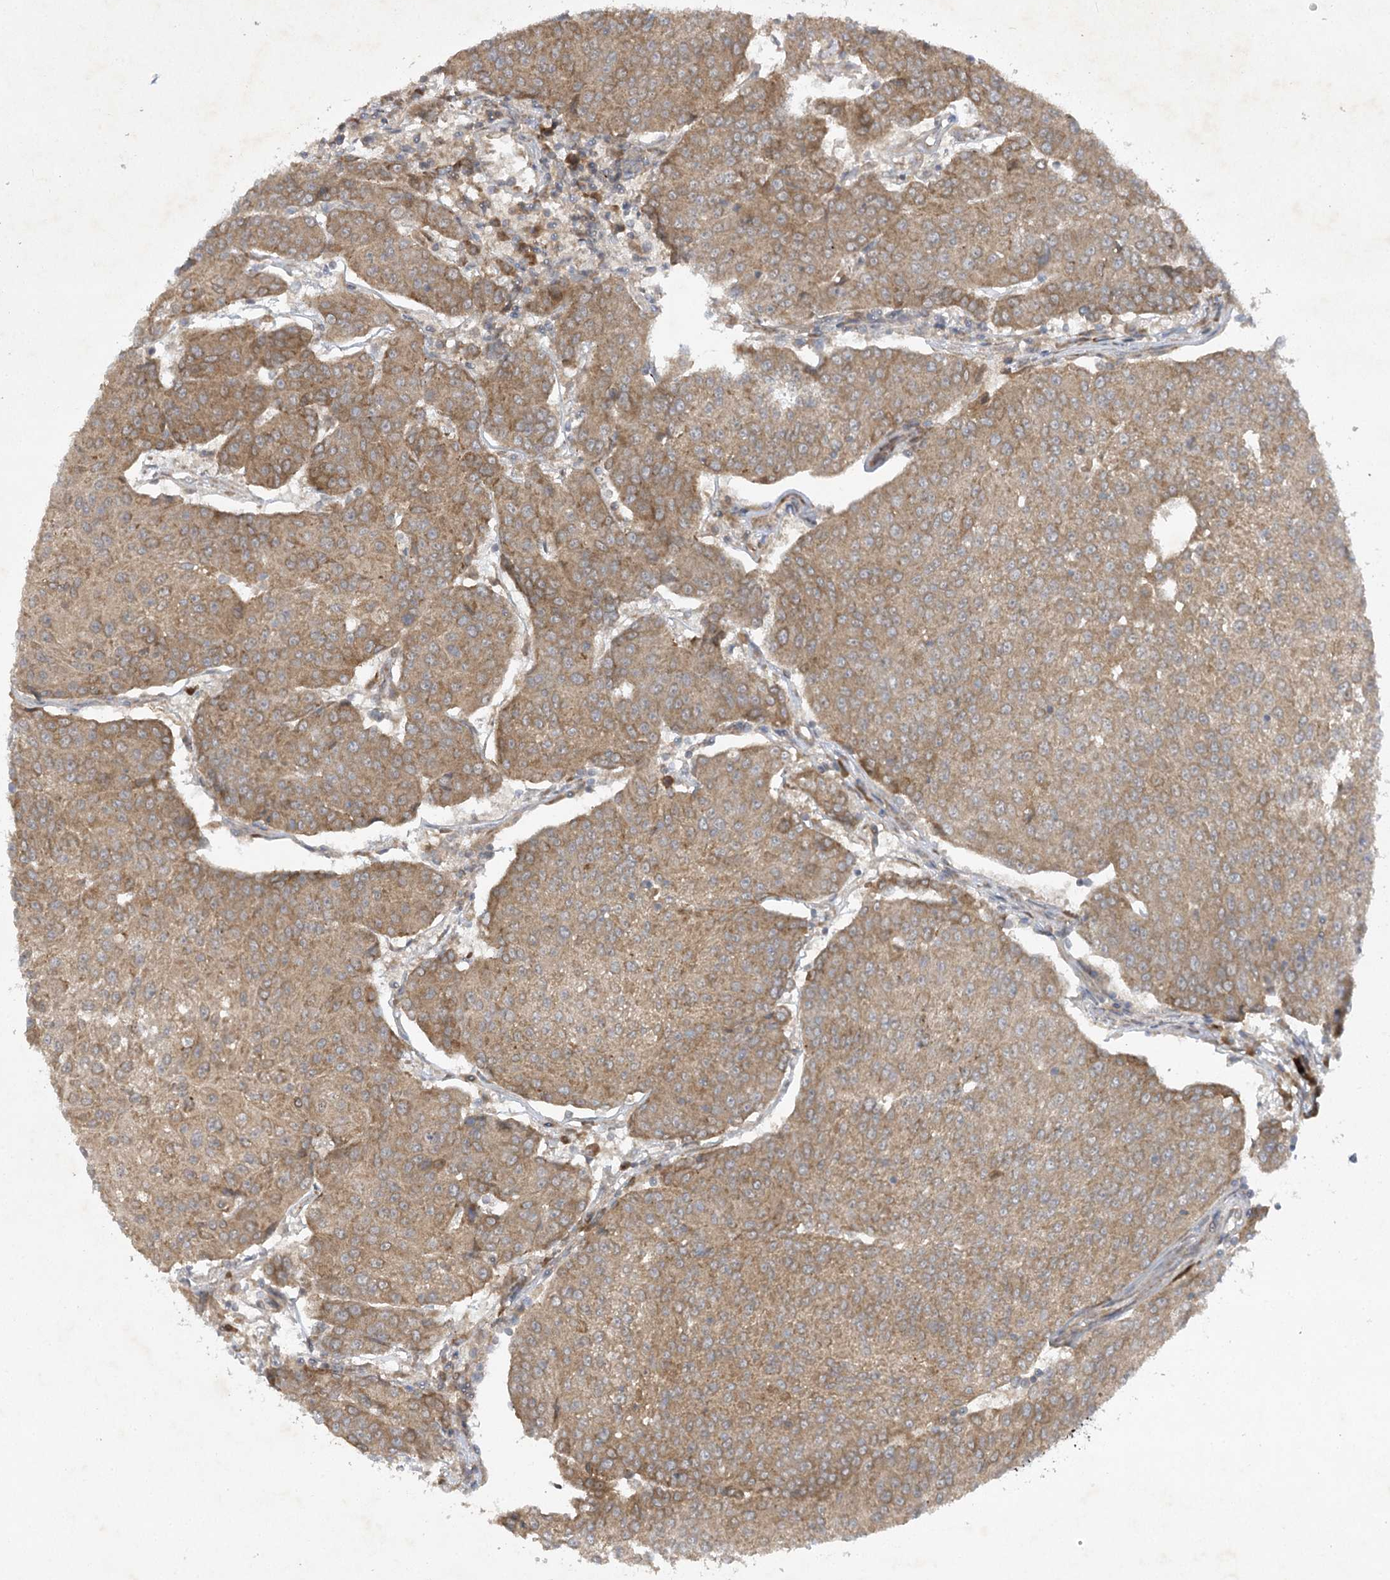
{"staining": {"intensity": "moderate", "quantity": ">75%", "location": "cytoplasmic/membranous"}, "tissue": "urothelial cancer", "cell_type": "Tumor cells", "image_type": "cancer", "snomed": [{"axis": "morphology", "description": "Urothelial carcinoma, High grade"}, {"axis": "topography", "description": "Urinary bladder"}], "caption": "This is a photomicrograph of immunohistochemistry staining of urothelial carcinoma (high-grade), which shows moderate staining in the cytoplasmic/membranous of tumor cells.", "gene": "TRAF3IP1", "patient": {"sex": "female", "age": 85}}